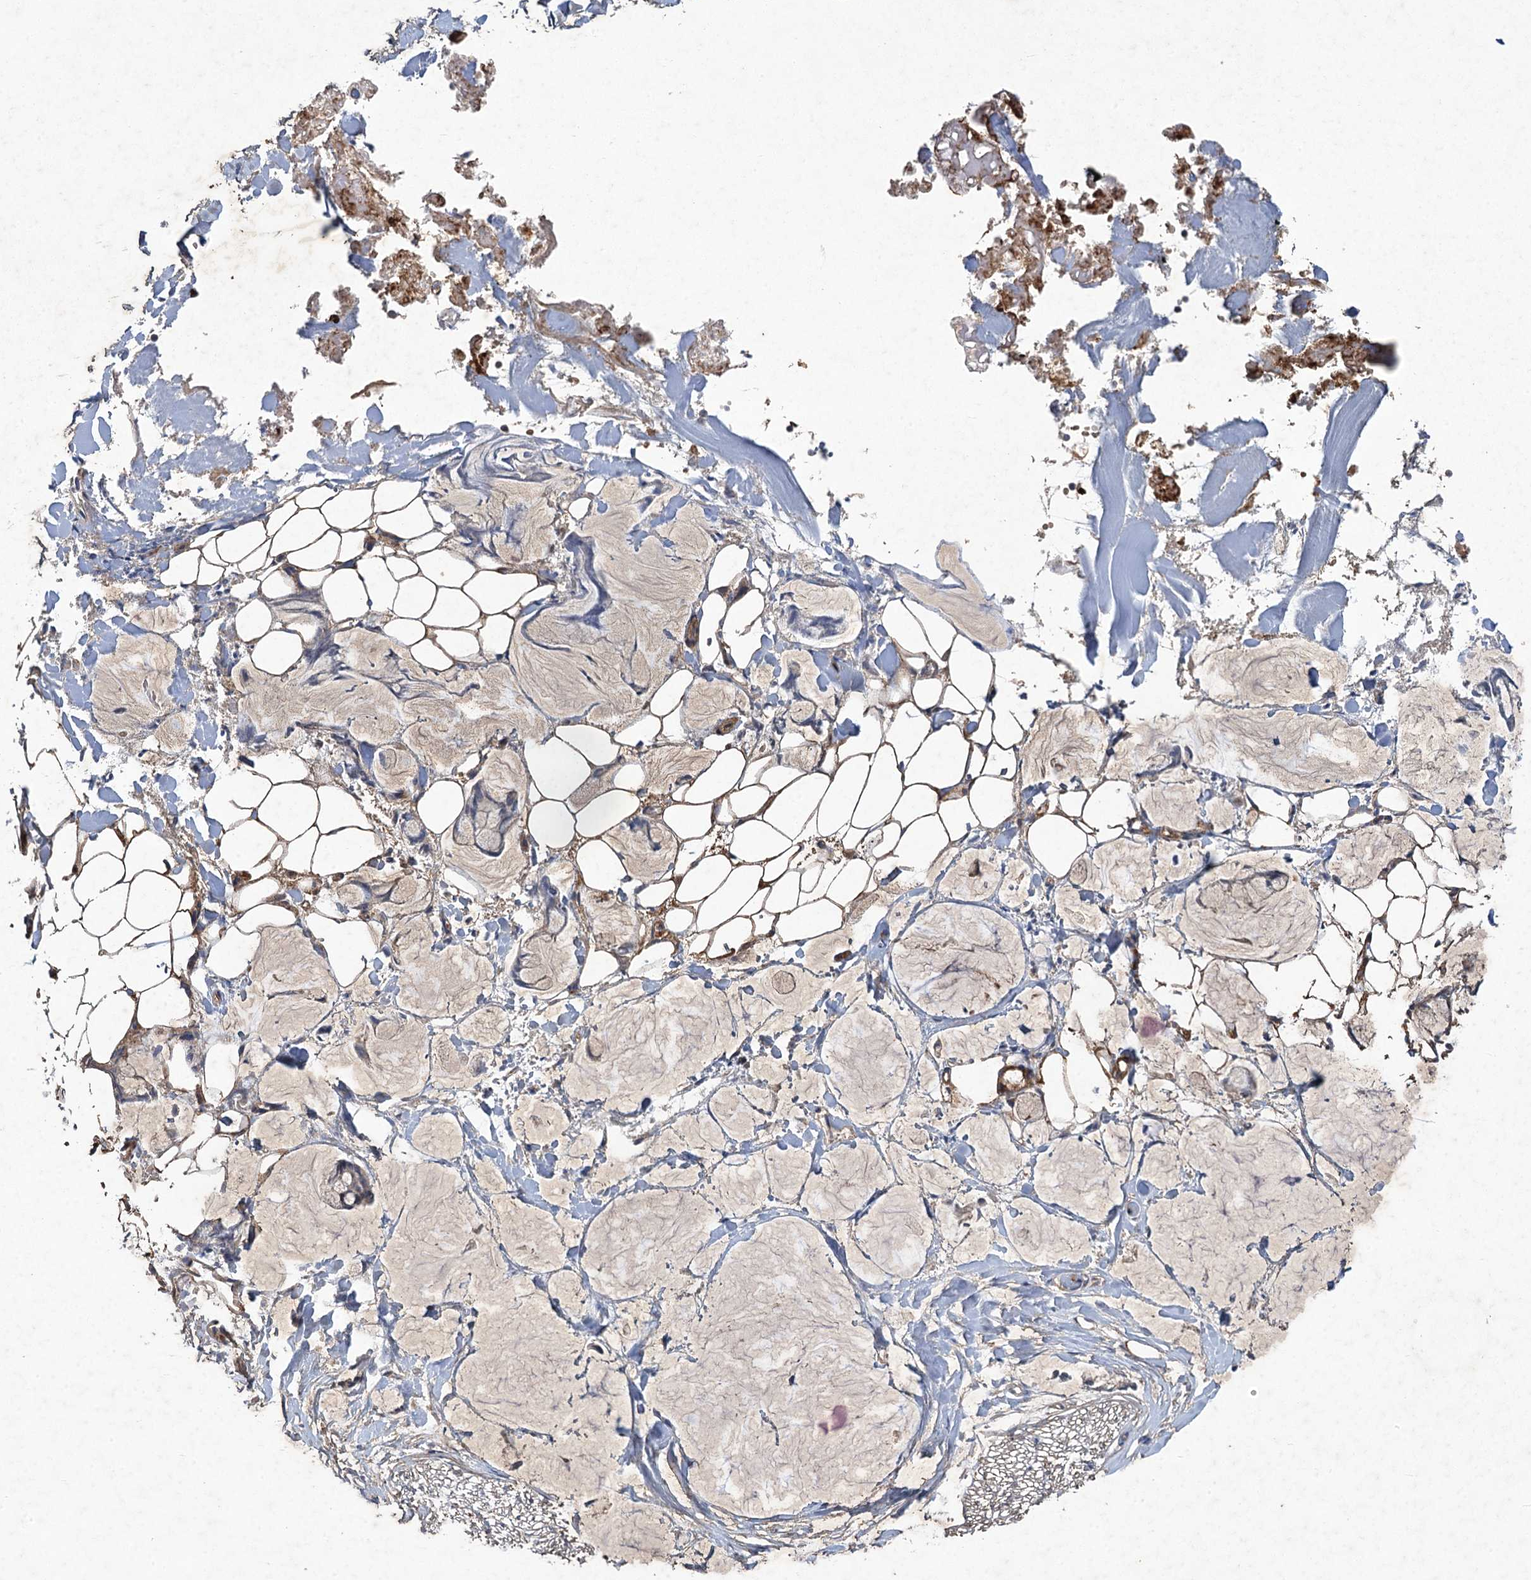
{"staining": {"intensity": "moderate", "quantity": ">75%", "location": "cytoplasmic/membranous"}, "tissue": "adipose tissue", "cell_type": "Adipocytes", "image_type": "normal", "snomed": [{"axis": "morphology", "description": "Normal tissue, NOS"}, {"axis": "morphology", "description": "Adenocarcinoma, NOS"}, {"axis": "topography", "description": "Colon"}, {"axis": "topography", "description": "Peripheral nerve tissue"}], "caption": "The immunohistochemical stain shows moderate cytoplasmic/membranous expression in adipocytes of normal adipose tissue.", "gene": "NUDT22", "patient": {"sex": "male", "age": 14}}